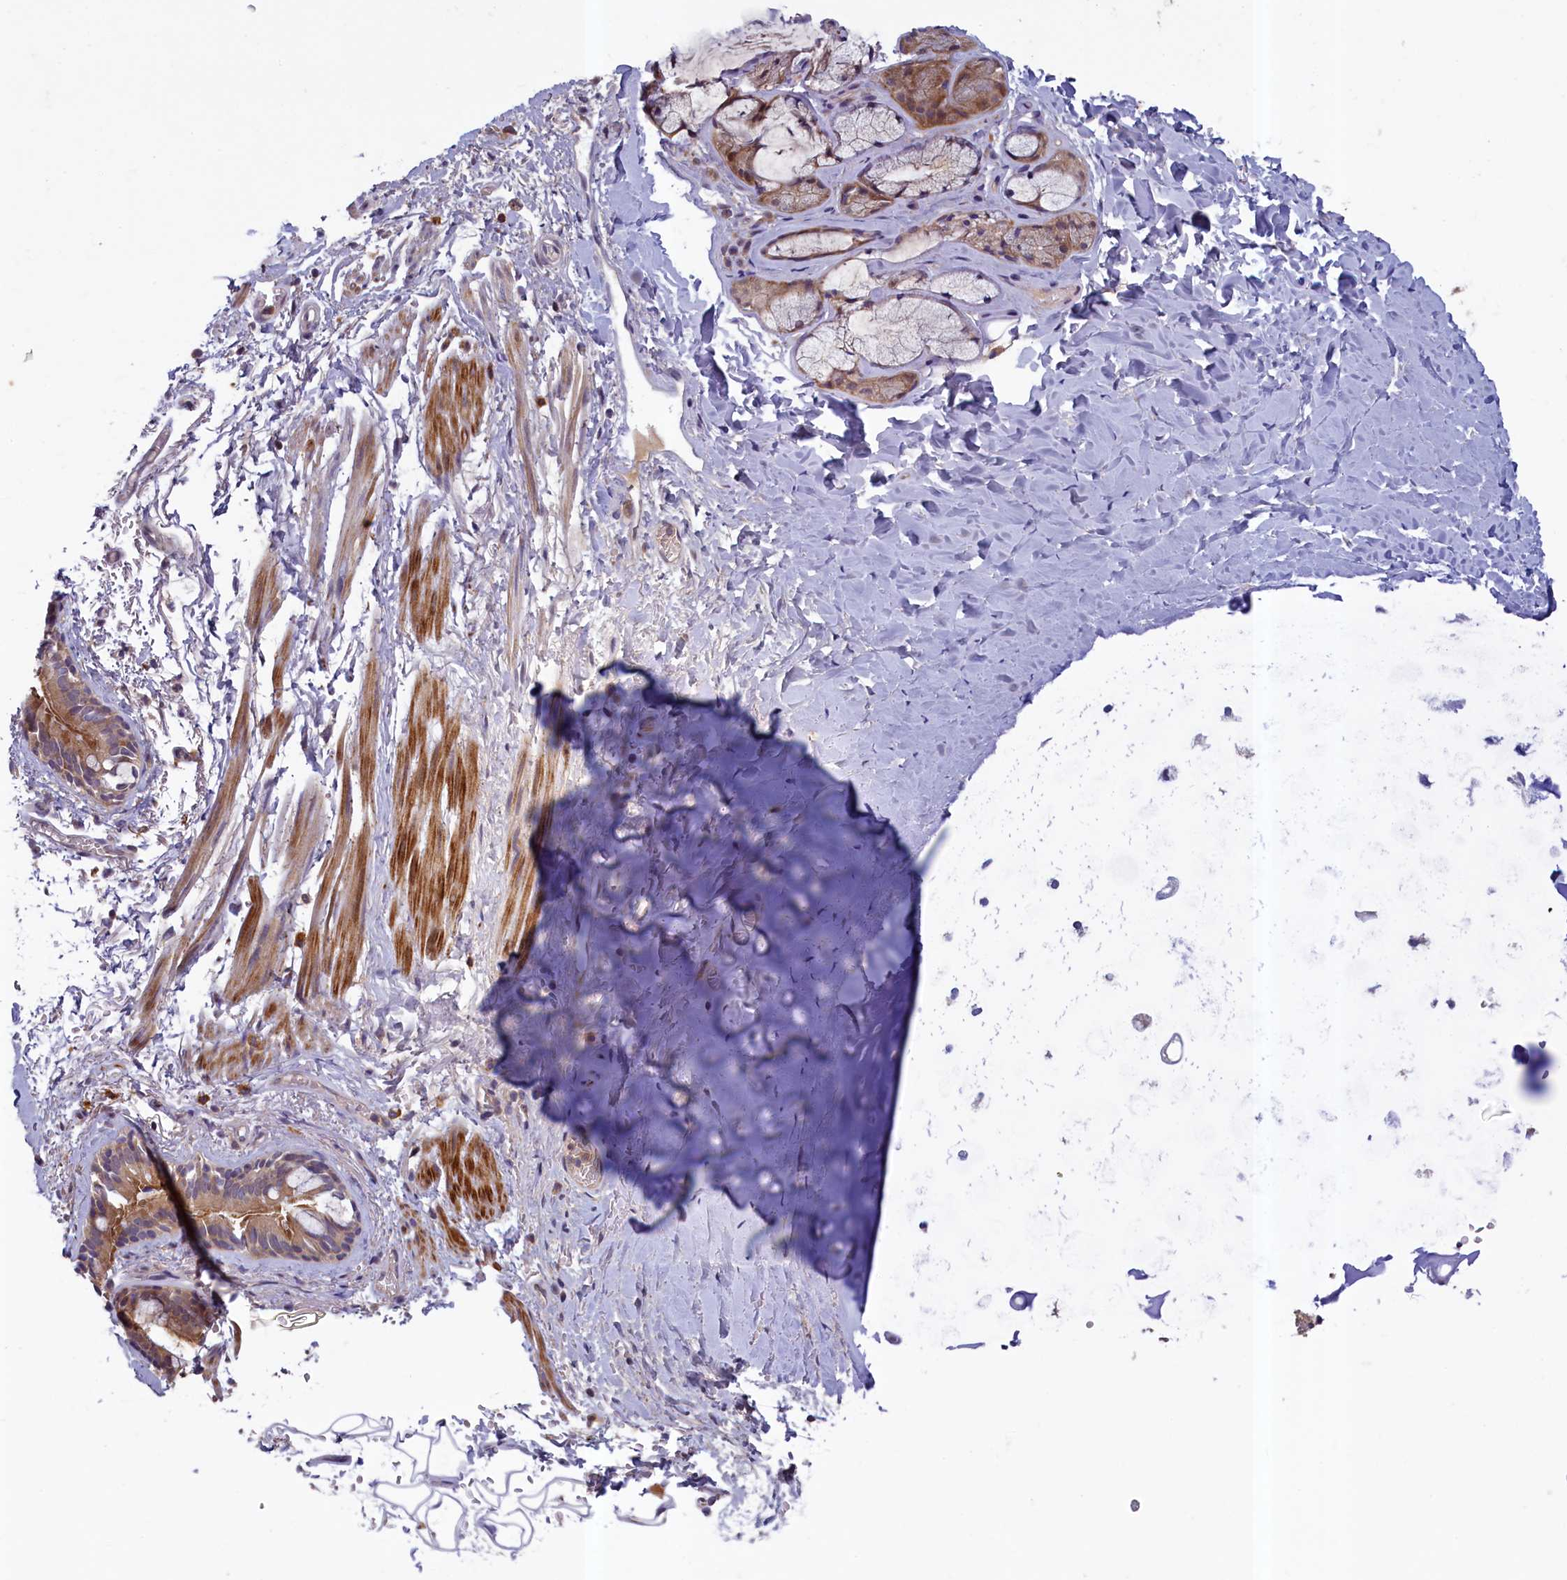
{"staining": {"intensity": "negative", "quantity": "none", "location": "none"}, "tissue": "adipose tissue", "cell_type": "Adipocytes", "image_type": "normal", "snomed": [{"axis": "morphology", "description": "Normal tissue, NOS"}, {"axis": "topography", "description": "Lymph node"}, {"axis": "topography", "description": "Bronchus"}], "caption": "The image reveals no staining of adipocytes in benign adipose tissue. (Brightfield microscopy of DAB (3,3'-diaminobenzidine) immunohistochemistry (IHC) at high magnification).", "gene": "NUBP1", "patient": {"sex": "male", "age": 63}}